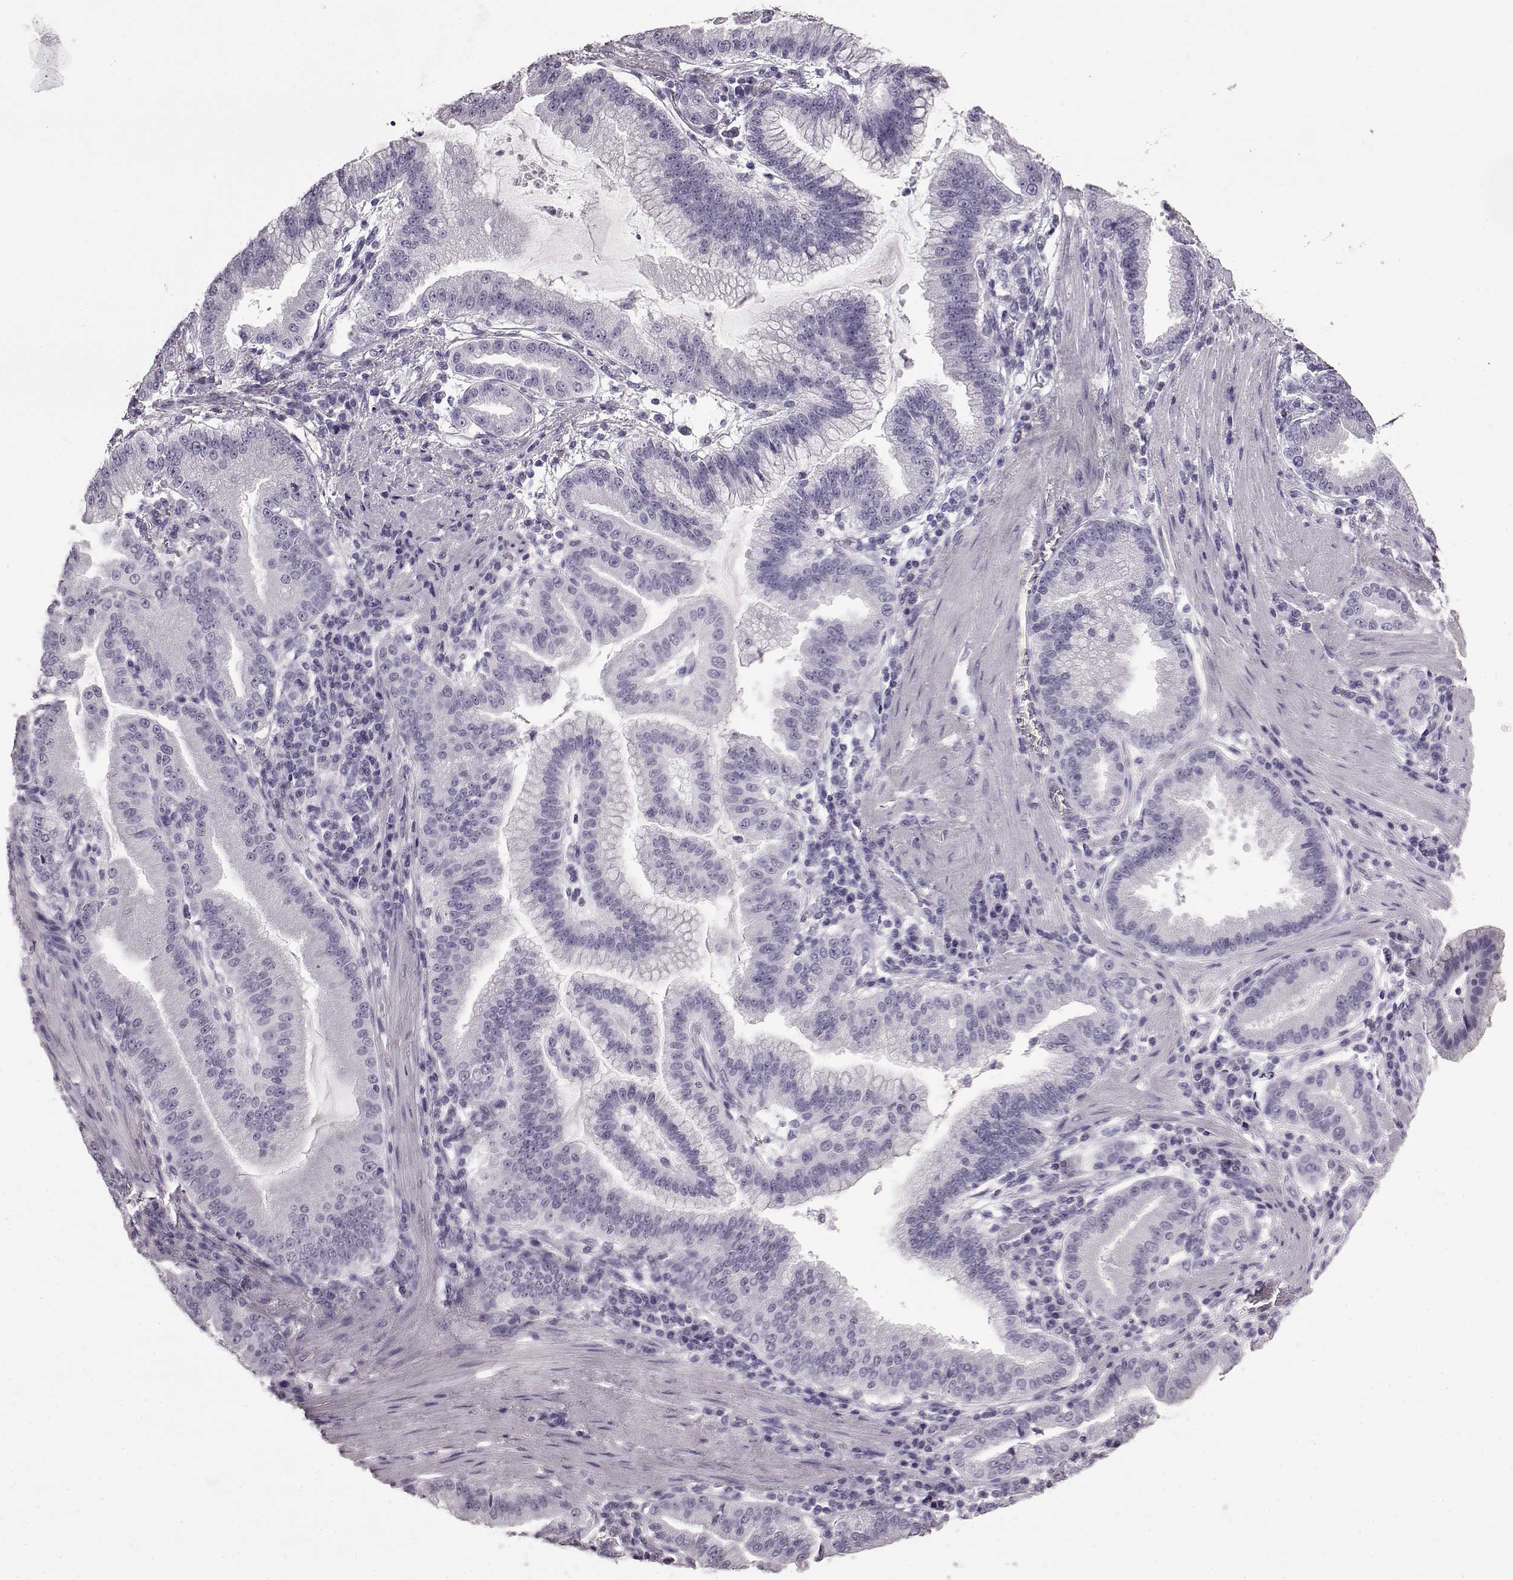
{"staining": {"intensity": "negative", "quantity": "none", "location": "none"}, "tissue": "stomach cancer", "cell_type": "Tumor cells", "image_type": "cancer", "snomed": [{"axis": "morphology", "description": "Adenocarcinoma, NOS"}, {"axis": "topography", "description": "Stomach"}], "caption": "The micrograph reveals no staining of tumor cells in stomach cancer (adenocarcinoma). (DAB immunohistochemistry, high magnification).", "gene": "AIPL1", "patient": {"sex": "male", "age": 83}}